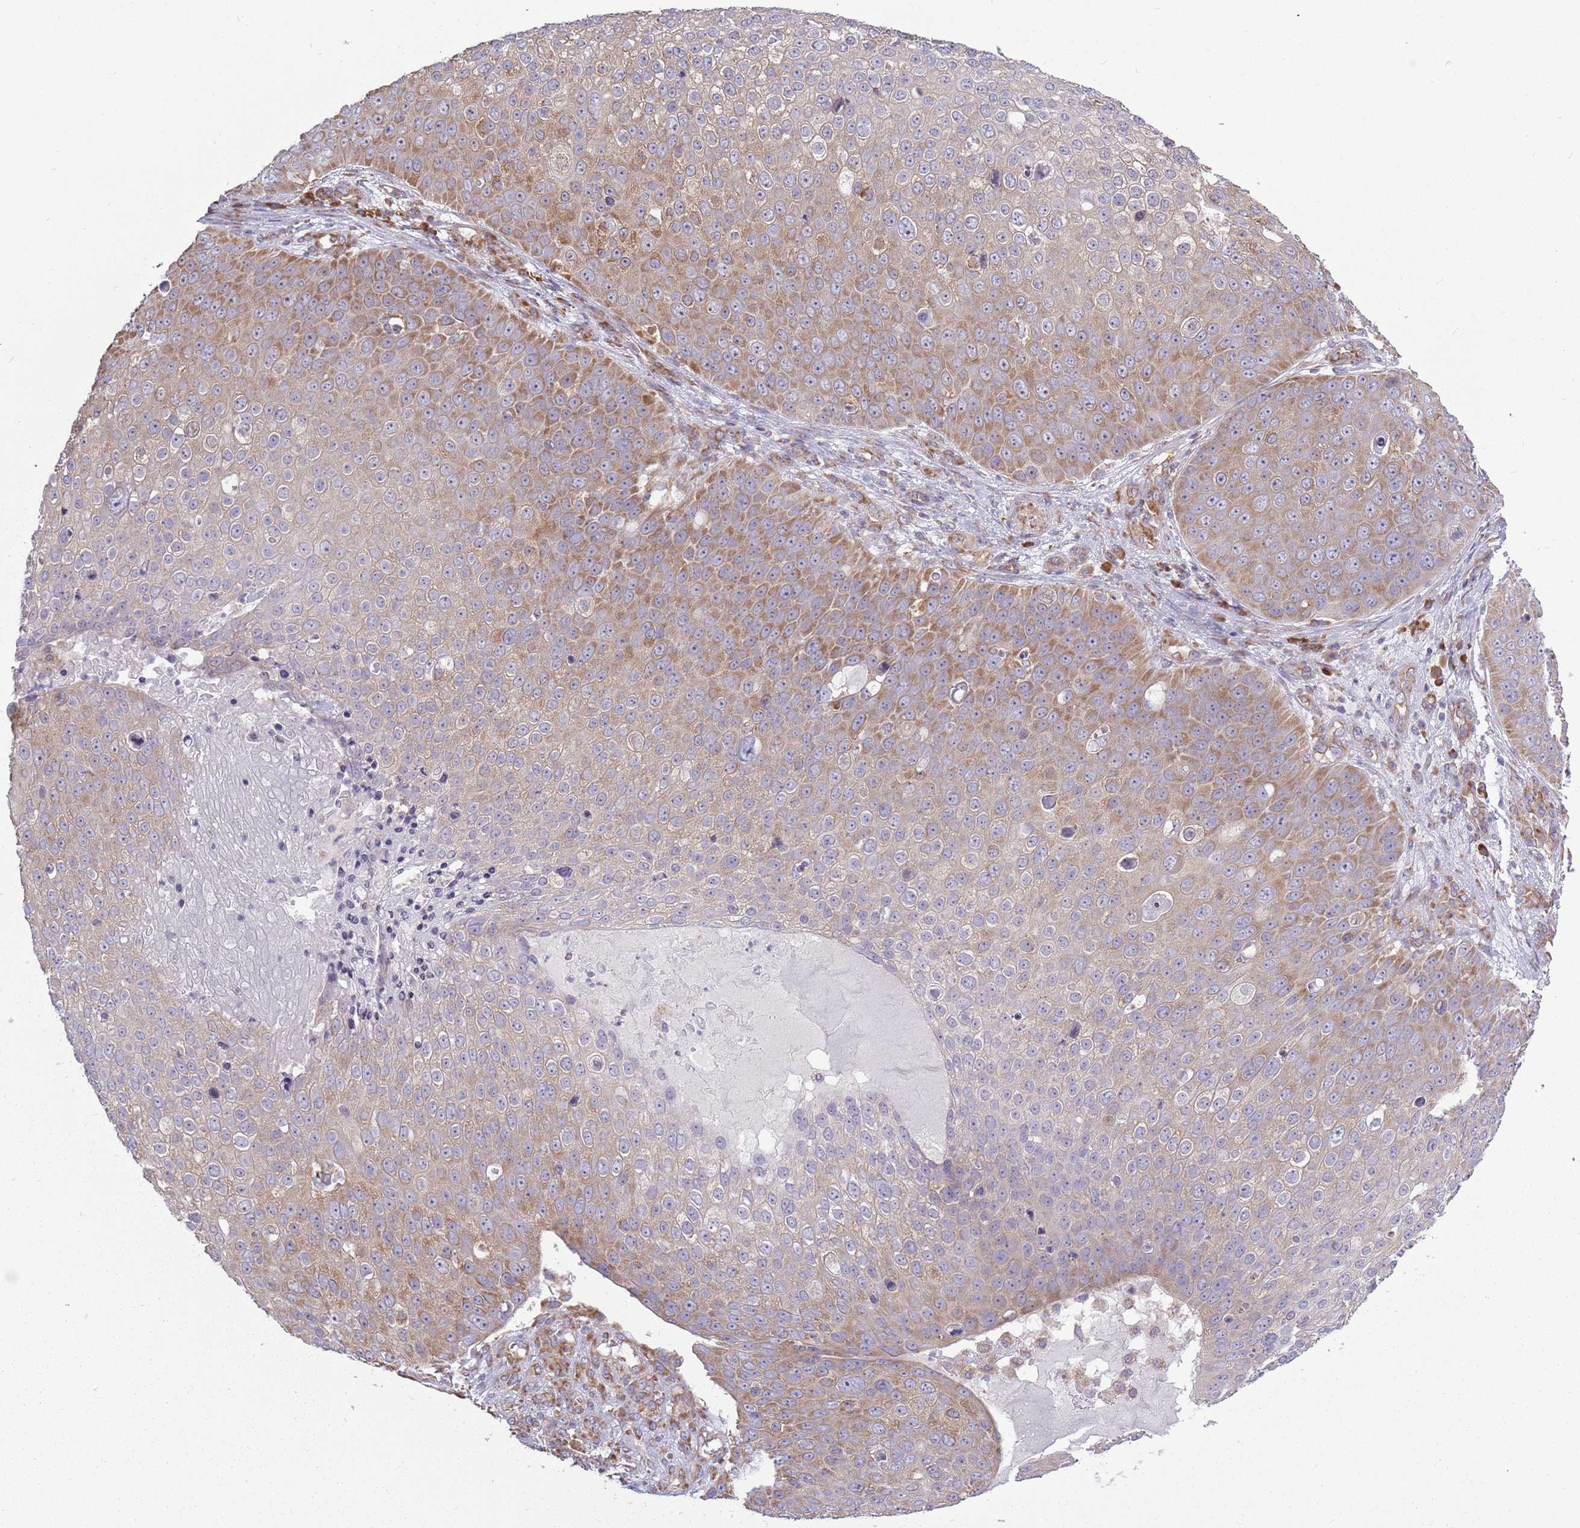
{"staining": {"intensity": "moderate", "quantity": "25%-75%", "location": "cytoplasmic/membranous"}, "tissue": "skin cancer", "cell_type": "Tumor cells", "image_type": "cancer", "snomed": [{"axis": "morphology", "description": "Squamous cell carcinoma, NOS"}, {"axis": "topography", "description": "Skin"}], "caption": "Protein expression analysis of skin cancer demonstrates moderate cytoplasmic/membranous positivity in approximately 25%-75% of tumor cells.", "gene": "RPL17-C18orf32", "patient": {"sex": "male", "age": 71}}